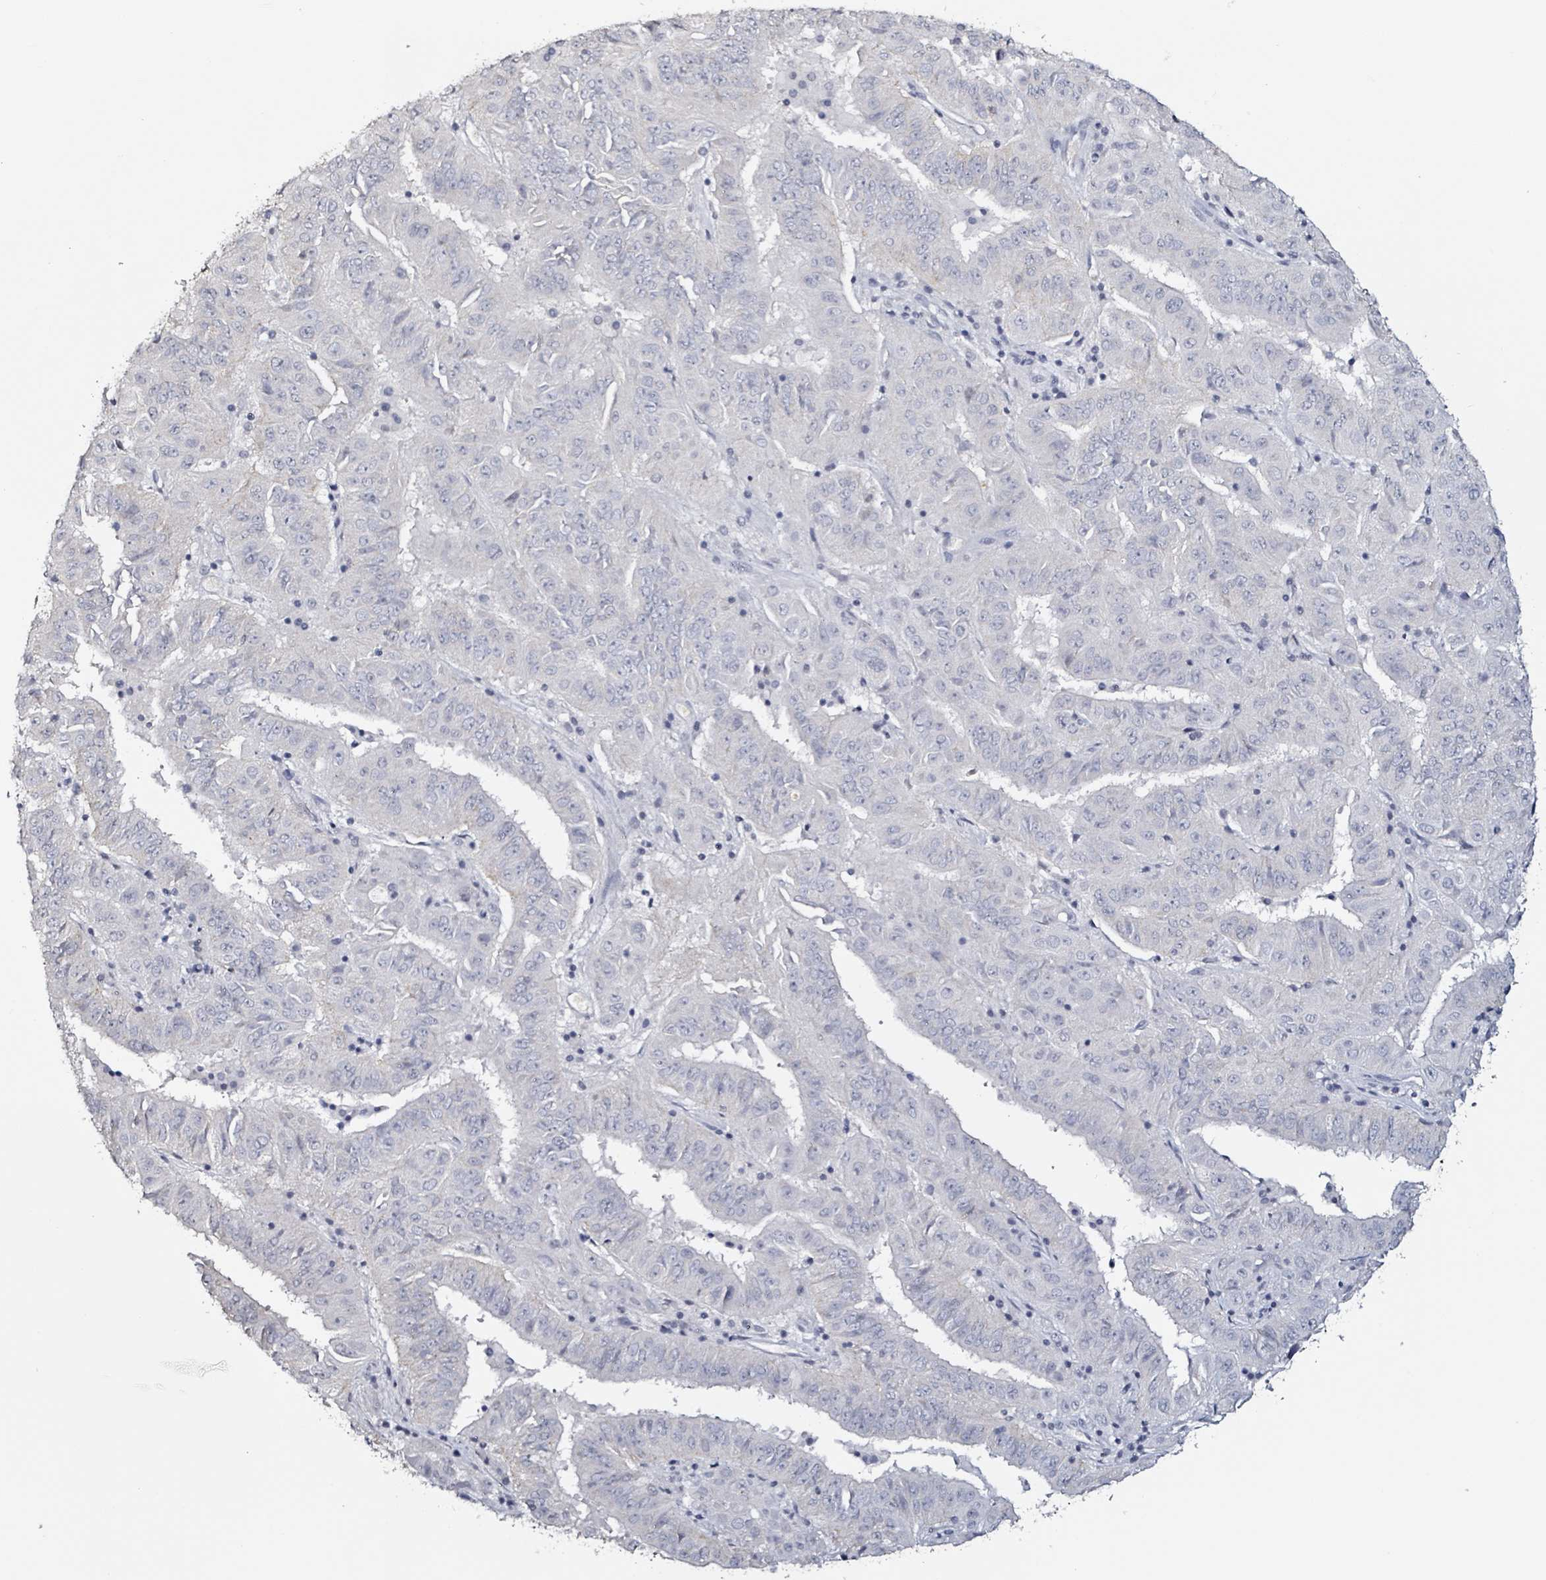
{"staining": {"intensity": "negative", "quantity": "none", "location": "none"}, "tissue": "pancreatic cancer", "cell_type": "Tumor cells", "image_type": "cancer", "snomed": [{"axis": "morphology", "description": "Adenocarcinoma, NOS"}, {"axis": "topography", "description": "Pancreas"}], "caption": "Tumor cells show no significant staining in pancreatic cancer (adenocarcinoma).", "gene": "CA9", "patient": {"sex": "male", "age": 63}}